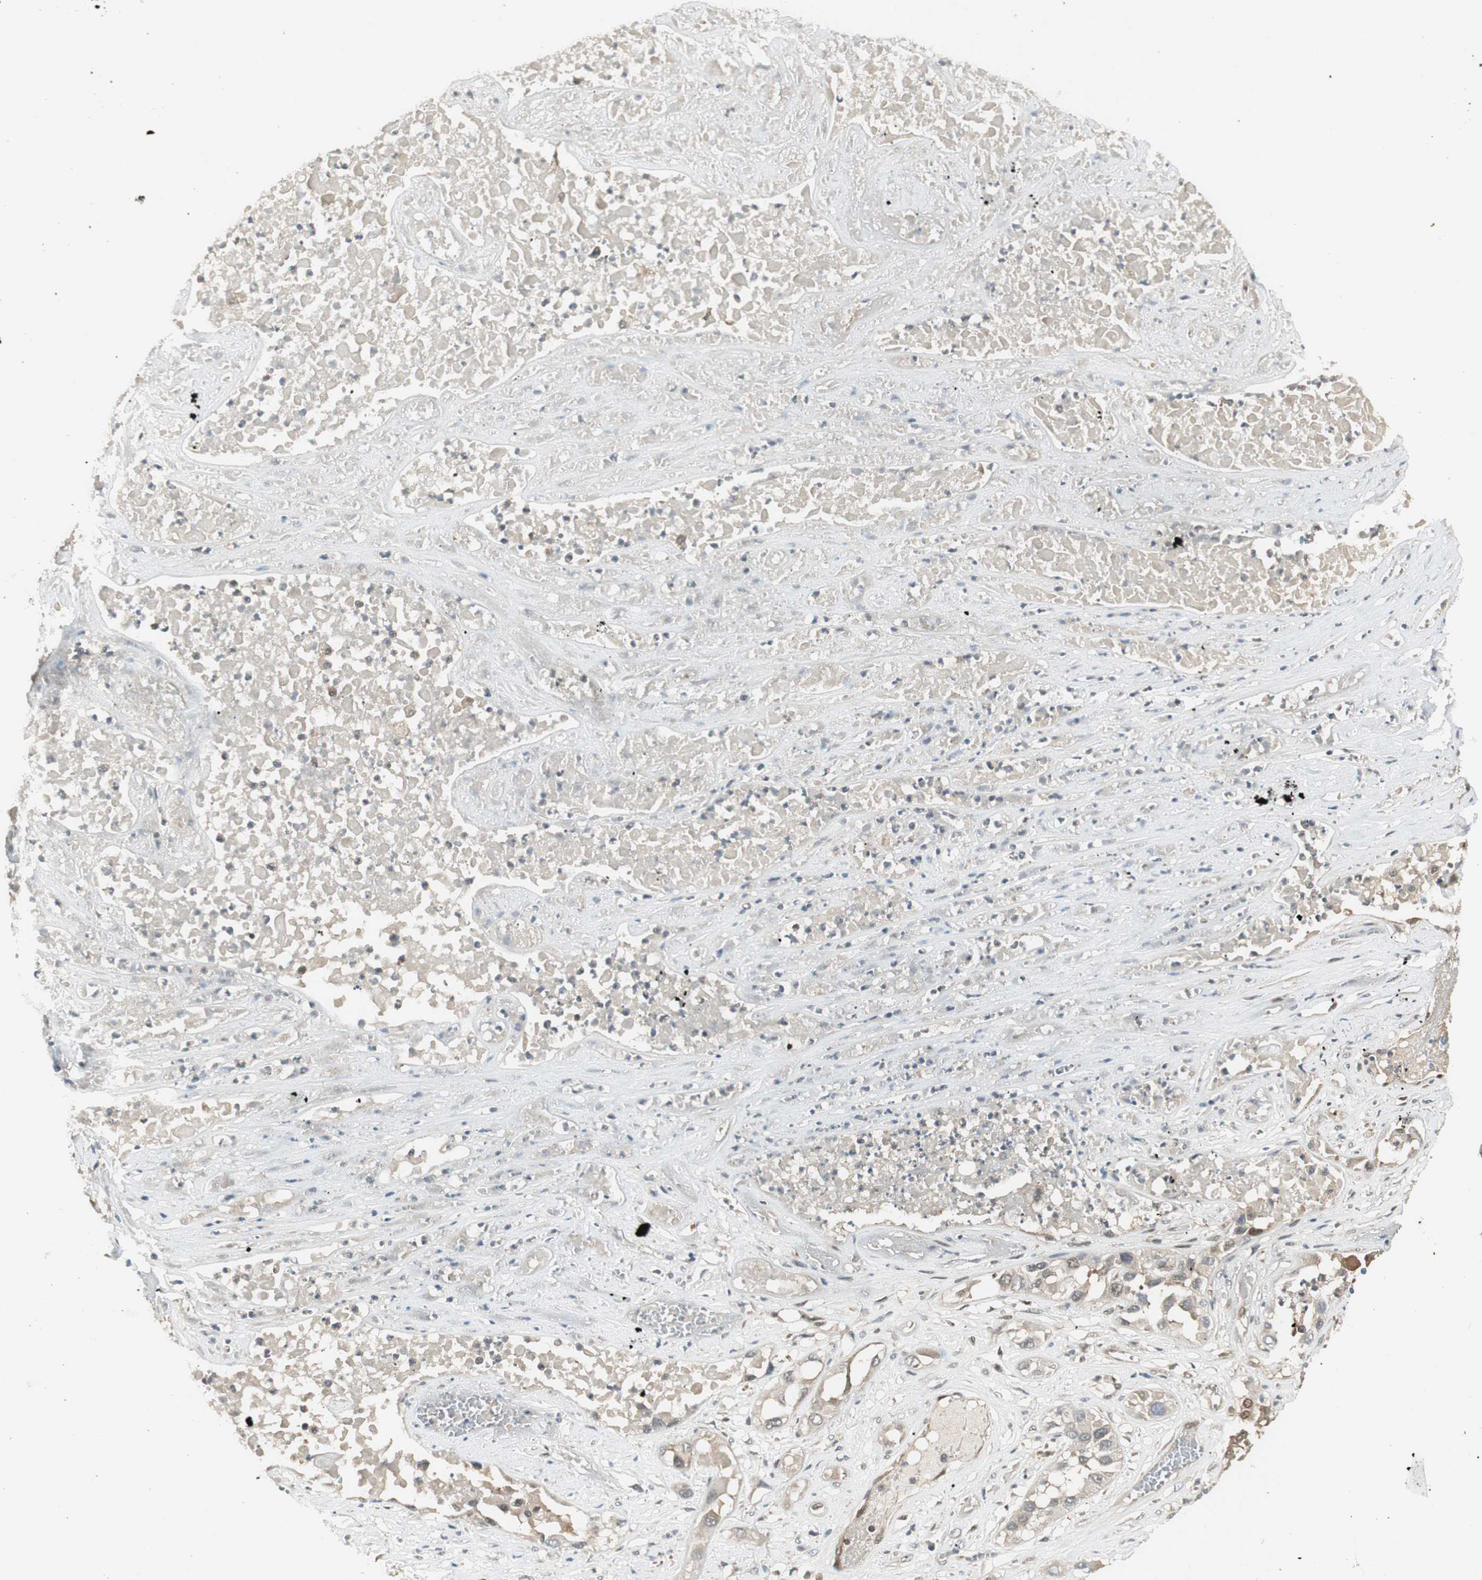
{"staining": {"intensity": "weak", "quantity": ">75%", "location": "cytoplasmic/membranous"}, "tissue": "lung cancer", "cell_type": "Tumor cells", "image_type": "cancer", "snomed": [{"axis": "morphology", "description": "Squamous cell carcinoma, NOS"}, {"axis": "topography", "description": "Lung"}], "caption": "The image shows immunohistochemical staining of lung squamous cell carcinoma. There is weak cytoplasmic/membranous positivity is present in approximately >75% of tumor cells.", "gene": "SERPINB6", "patient": {"sex": "male", "age": 71}}